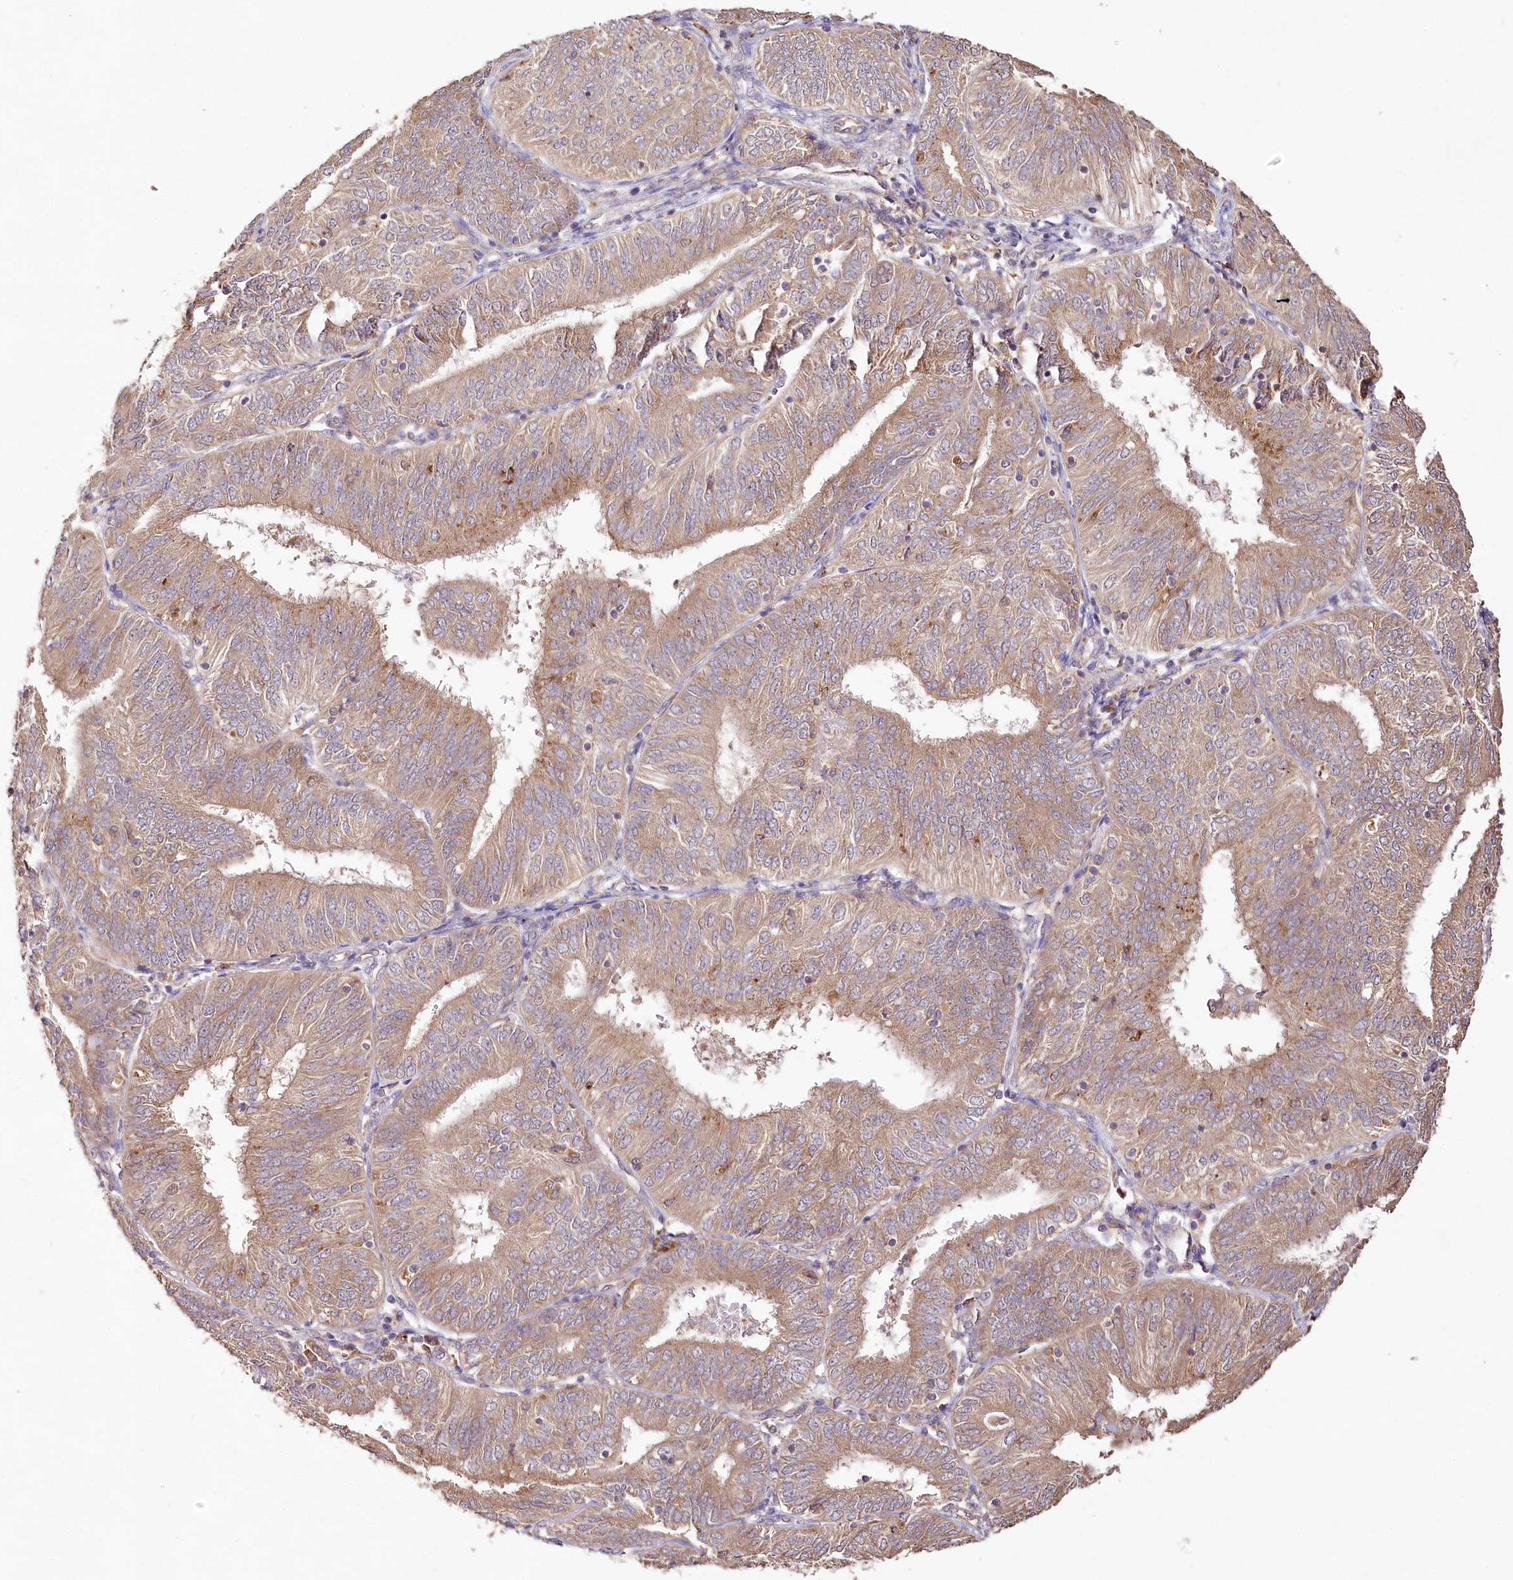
{"staining": {"intensity": "moderate", "quantity": ">75%", "location": "cytoplasmic/membranous"}, "tissue": "endometrial cancer", "cell_type": "Tumor cells", "image_type": "cancer", "snomed": [{"axis": "morphology", "description": "Adenocarcinoma, NOS"}, {"axis": "topography", "description": "Endometrium"}], "caption": "High-power microscopy captured an IHC micrograph of endometrial cancer, revealing moderate cytoplasmic/membranous expression in about >75% of tumor cells.", "gene": "DMXL1", "patient": {"sex": "female", "age": 58}}